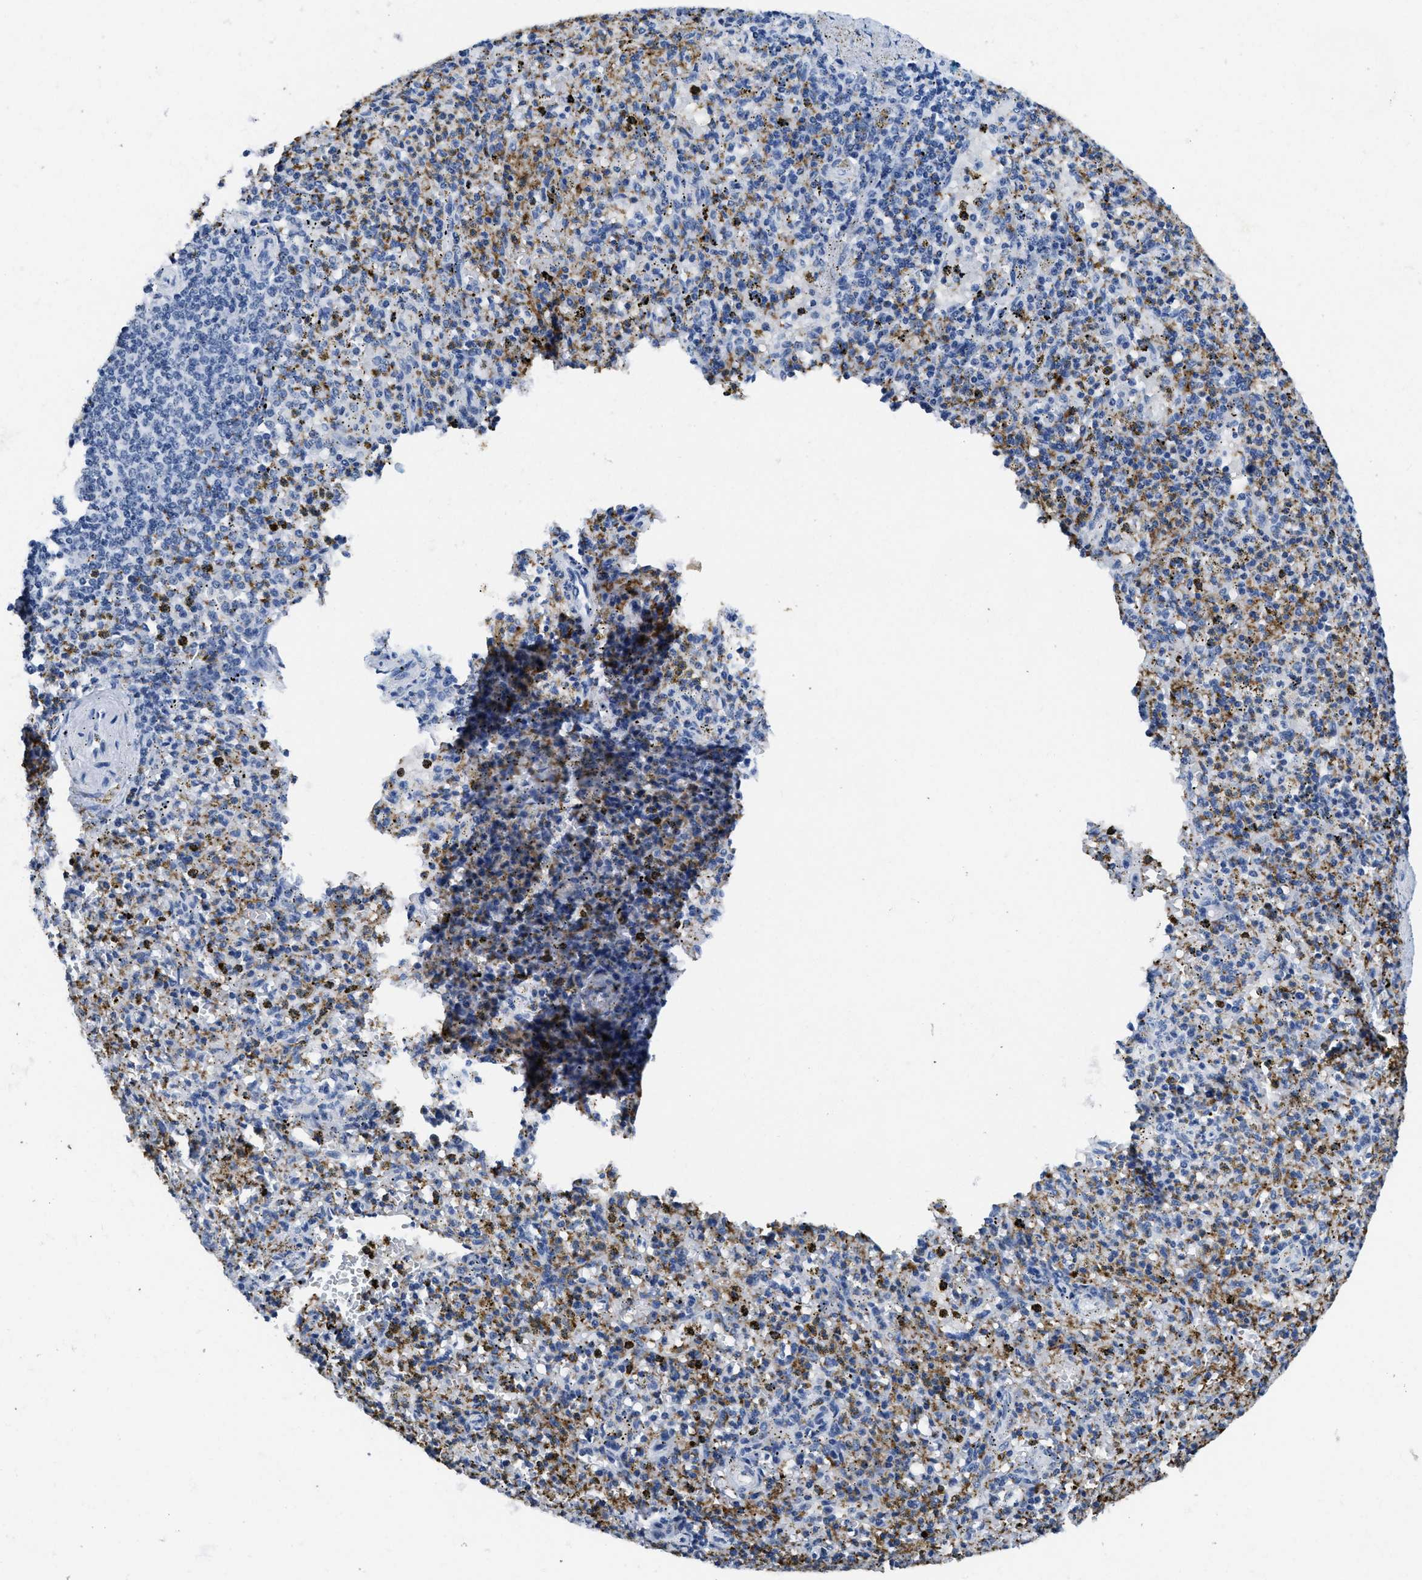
{"staining": {"intensity": "negative", "quantity": "none", "location": "none"}, "tissue": "spleen", "cell_type": "Cells in red pulp", "image_type": "normal", "snomed": [{"axis": "morphology", "description": "Normal tissue, NOS"}, {"axis": "topography", "description": "Spleen"}], "caption": "Immunohistochemistry photomicrograph of normal spleen: human spleen stained with DAB reveals no significant protein expression in cells in red pulp.", "gene": "ITGA2B", "patient": {"sex": "male", "age": 72}}